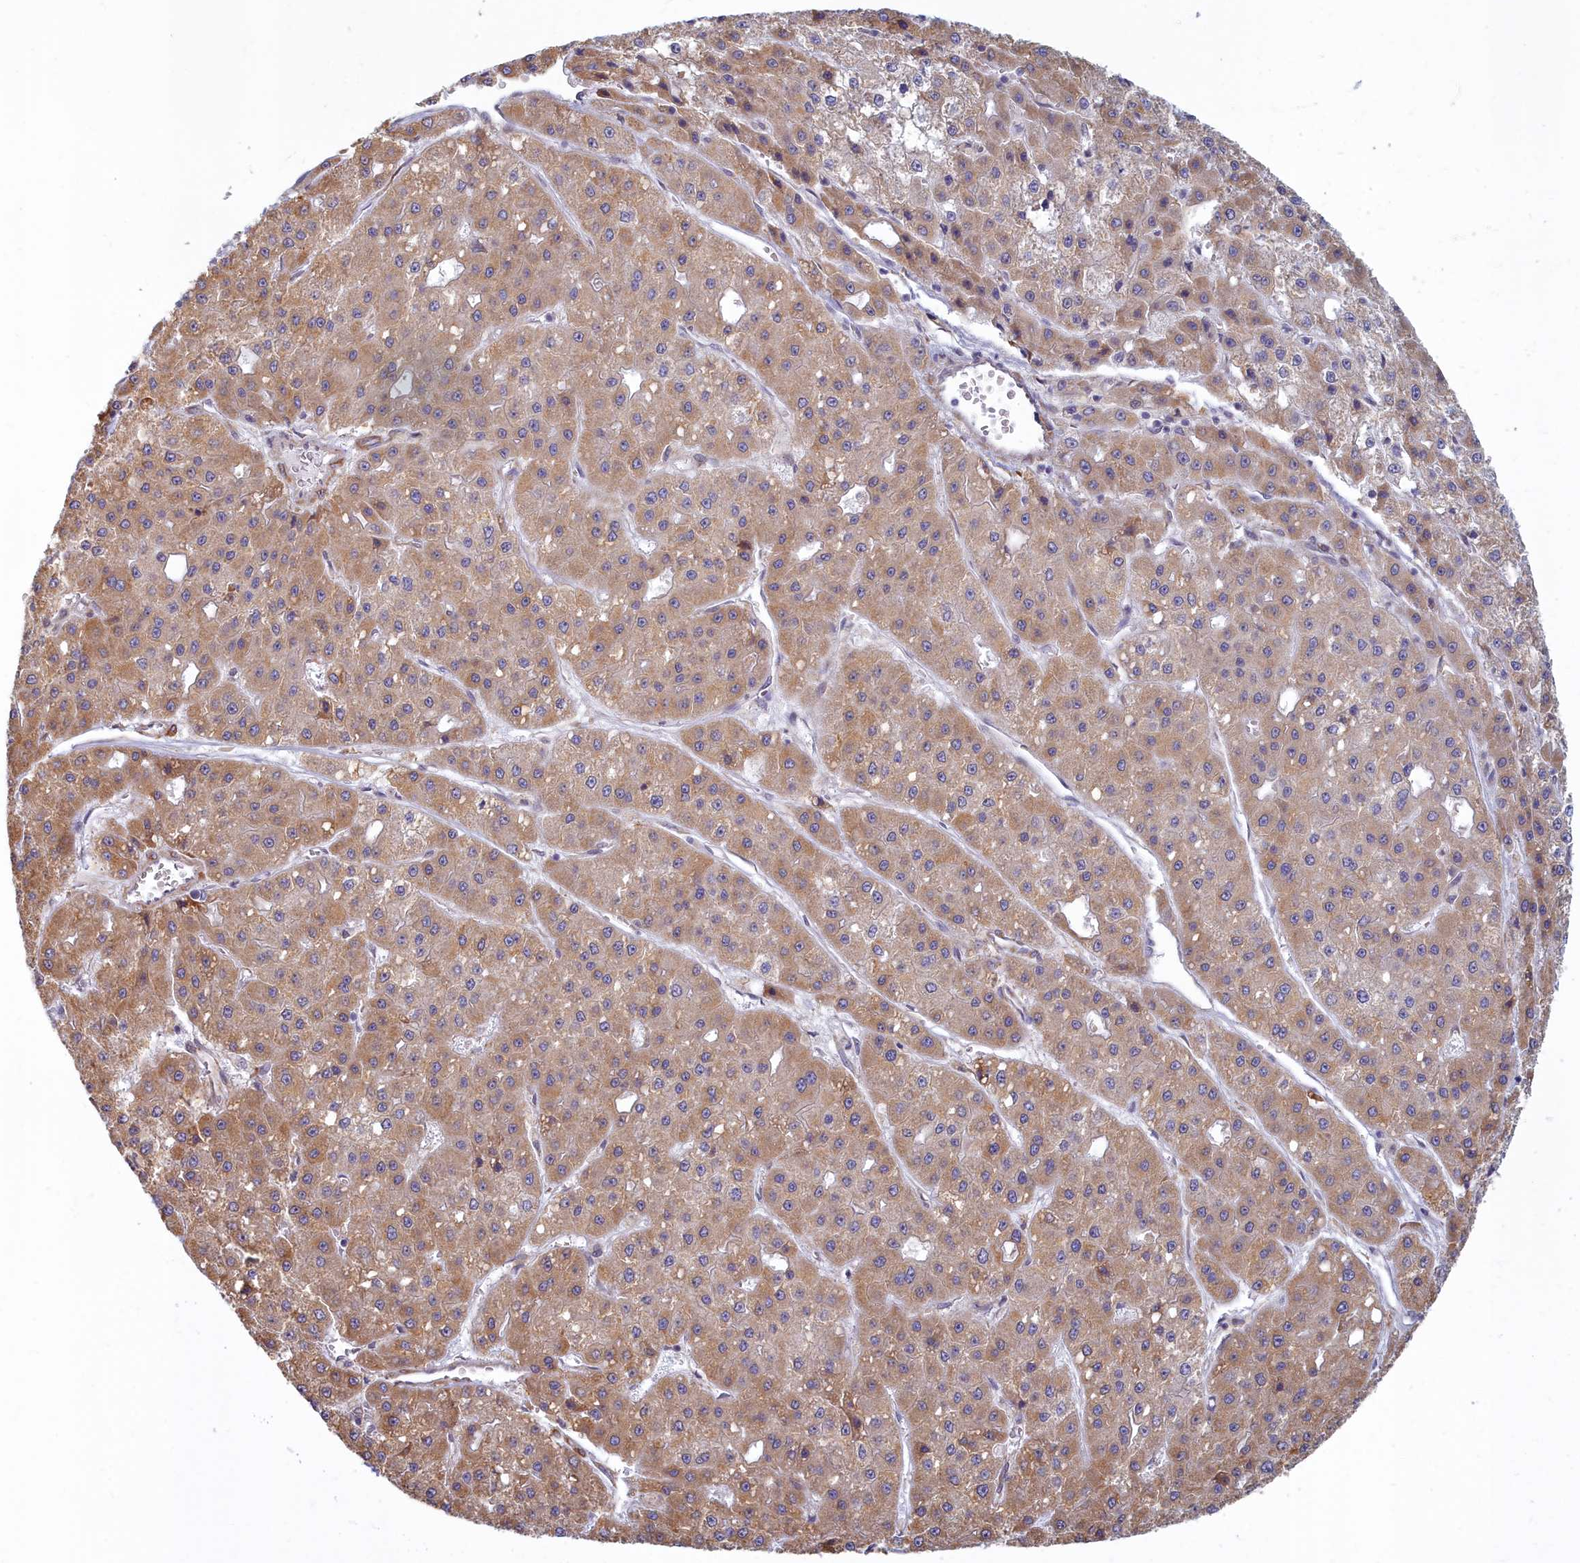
{"staining": {"intensity": "moderate", "quantity": ">75%", "location": "cytoplasmic/membranous"}, "tissue": "liver cancer", "cell_type": "Tumor cells", "image_type": "cancer", "snomed": [{"axis": "morphology", "description": "Carcinoma, Hepatocellular, NOS"}, {"axis": "topography", "description": "Liver"}], "caption": "Brown immunohistochemical staining in human hepatocellular carcinoma (liver) reveals moderate cytoplasmic/membranous staining in about >75% of tumor cells.", "gene": "MAK16", "patient": {"sex": "male", "age": 47}}